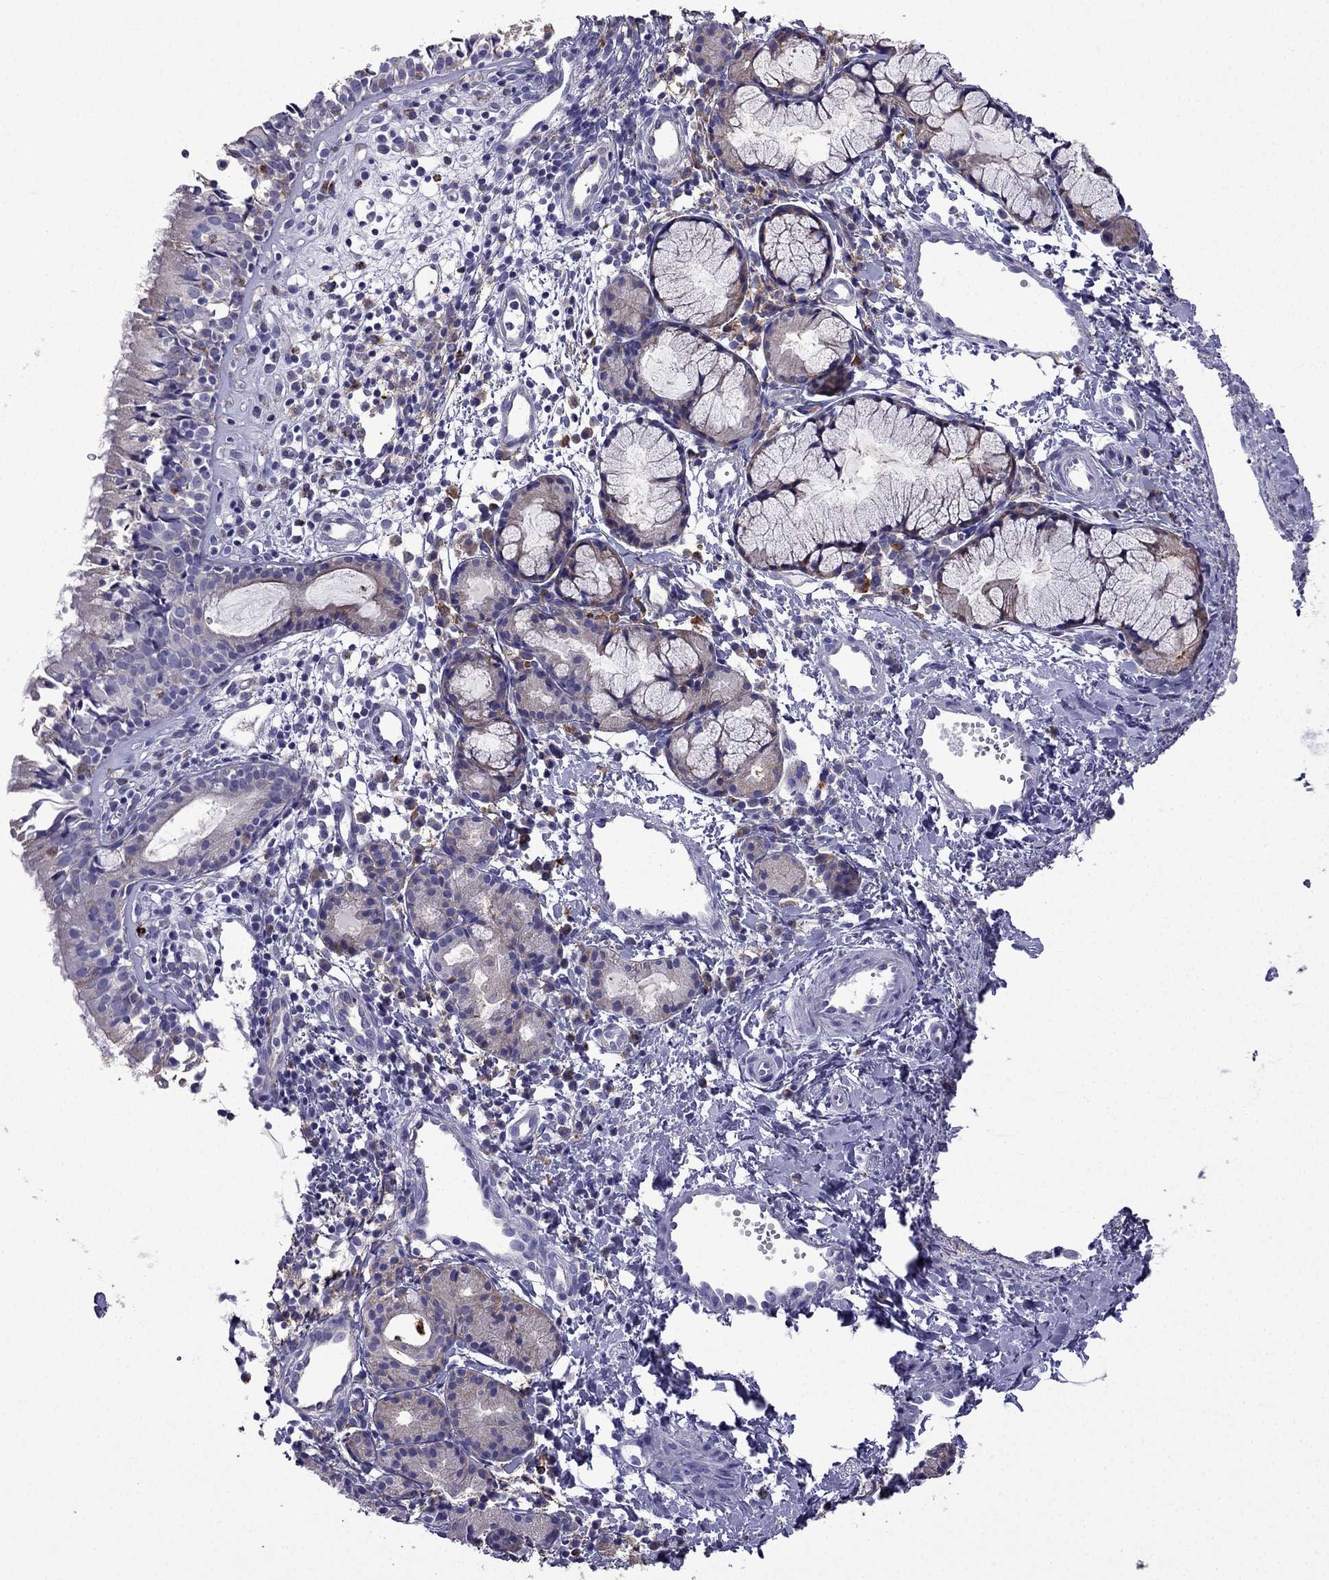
{"staining": {"intensity": "negative", "quantity": "none", "location": "none"}, "tissue": "nasopharynx", "cell_type": "Respiratory epithelial cells", "image_type": "normal", "snomed": [{"axis": "morphology", "description": "Normal tissue, NOS"}, {"axis": "topography", "description": "Nasopharynx"}], "caption": "Immunohistochemistry (IHC) histopathology image of unremarkable nasopharynx: nasopharynx stained with DAB (3,3'-diaminobenzidine) reveals no significant protein expression in respiratory epithelial cells. (DAB (3,3'-diaminobenzidine) IHC visualized using brightfield microscopy, high magnification).", "gene": "TSSK4", "patient": {"sex": "male", "age": 9}}